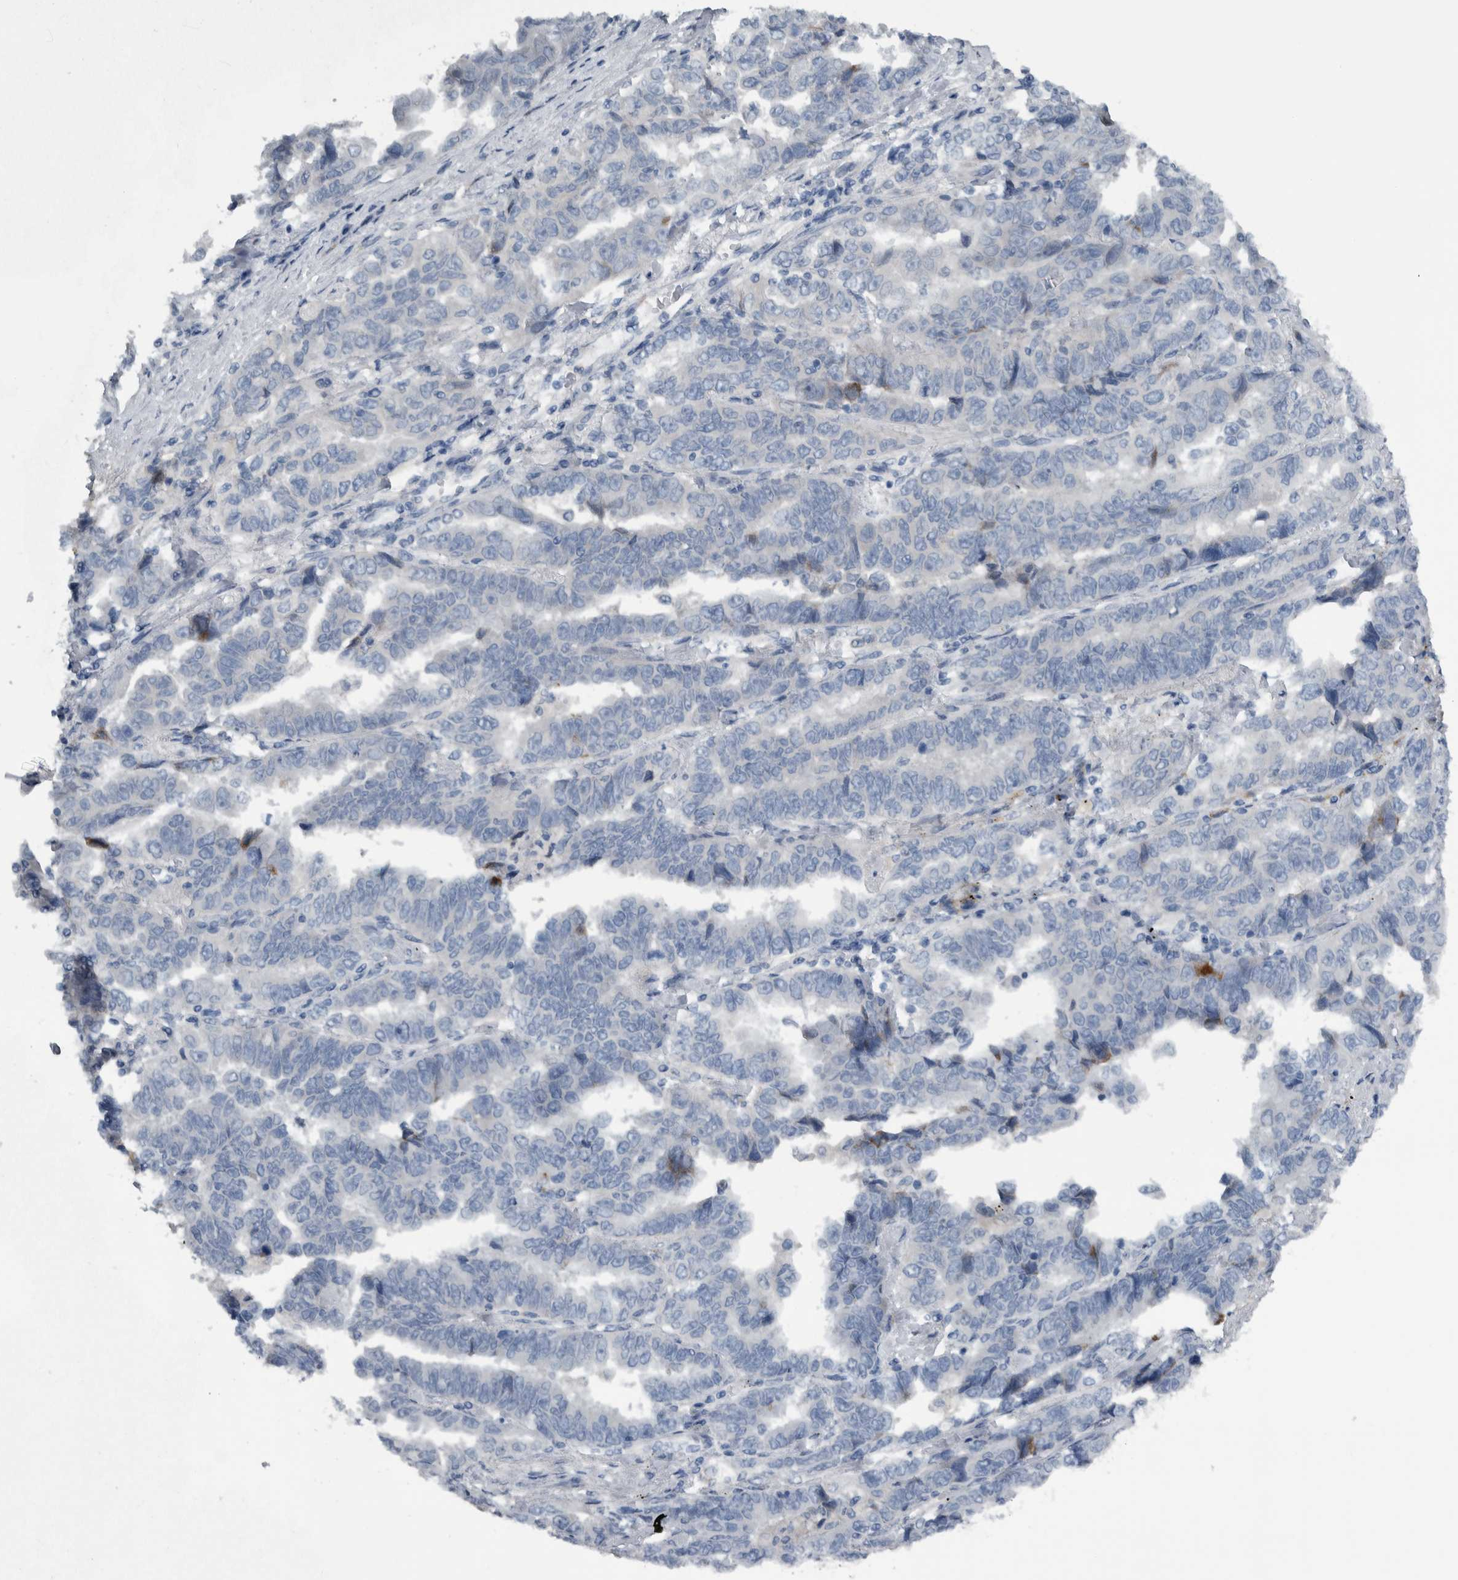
{"staining": {"intensity": "negative", "quantity": "none", "location": "none"}, "tissue": "lung cancer", "cell_type": "Tumor cells", "image_type": "cancer", "snomed": [{"axis": "morphology", "description": "Adenocarcinoma, NOS"}, {"axis": "topography", "description": "Lung"}], "caption": "Tumor cells are negative for brown protein staining in lung cancer. The staining was performed using DAB (3,3'-diaminobenzidine) to visualize the protein expression in brown, while the nuclei were stained in blue with hematoxylin (Magnification: 20x).", "gene": "NT5C2", "patient": {"sex": "female", "age": 51}}